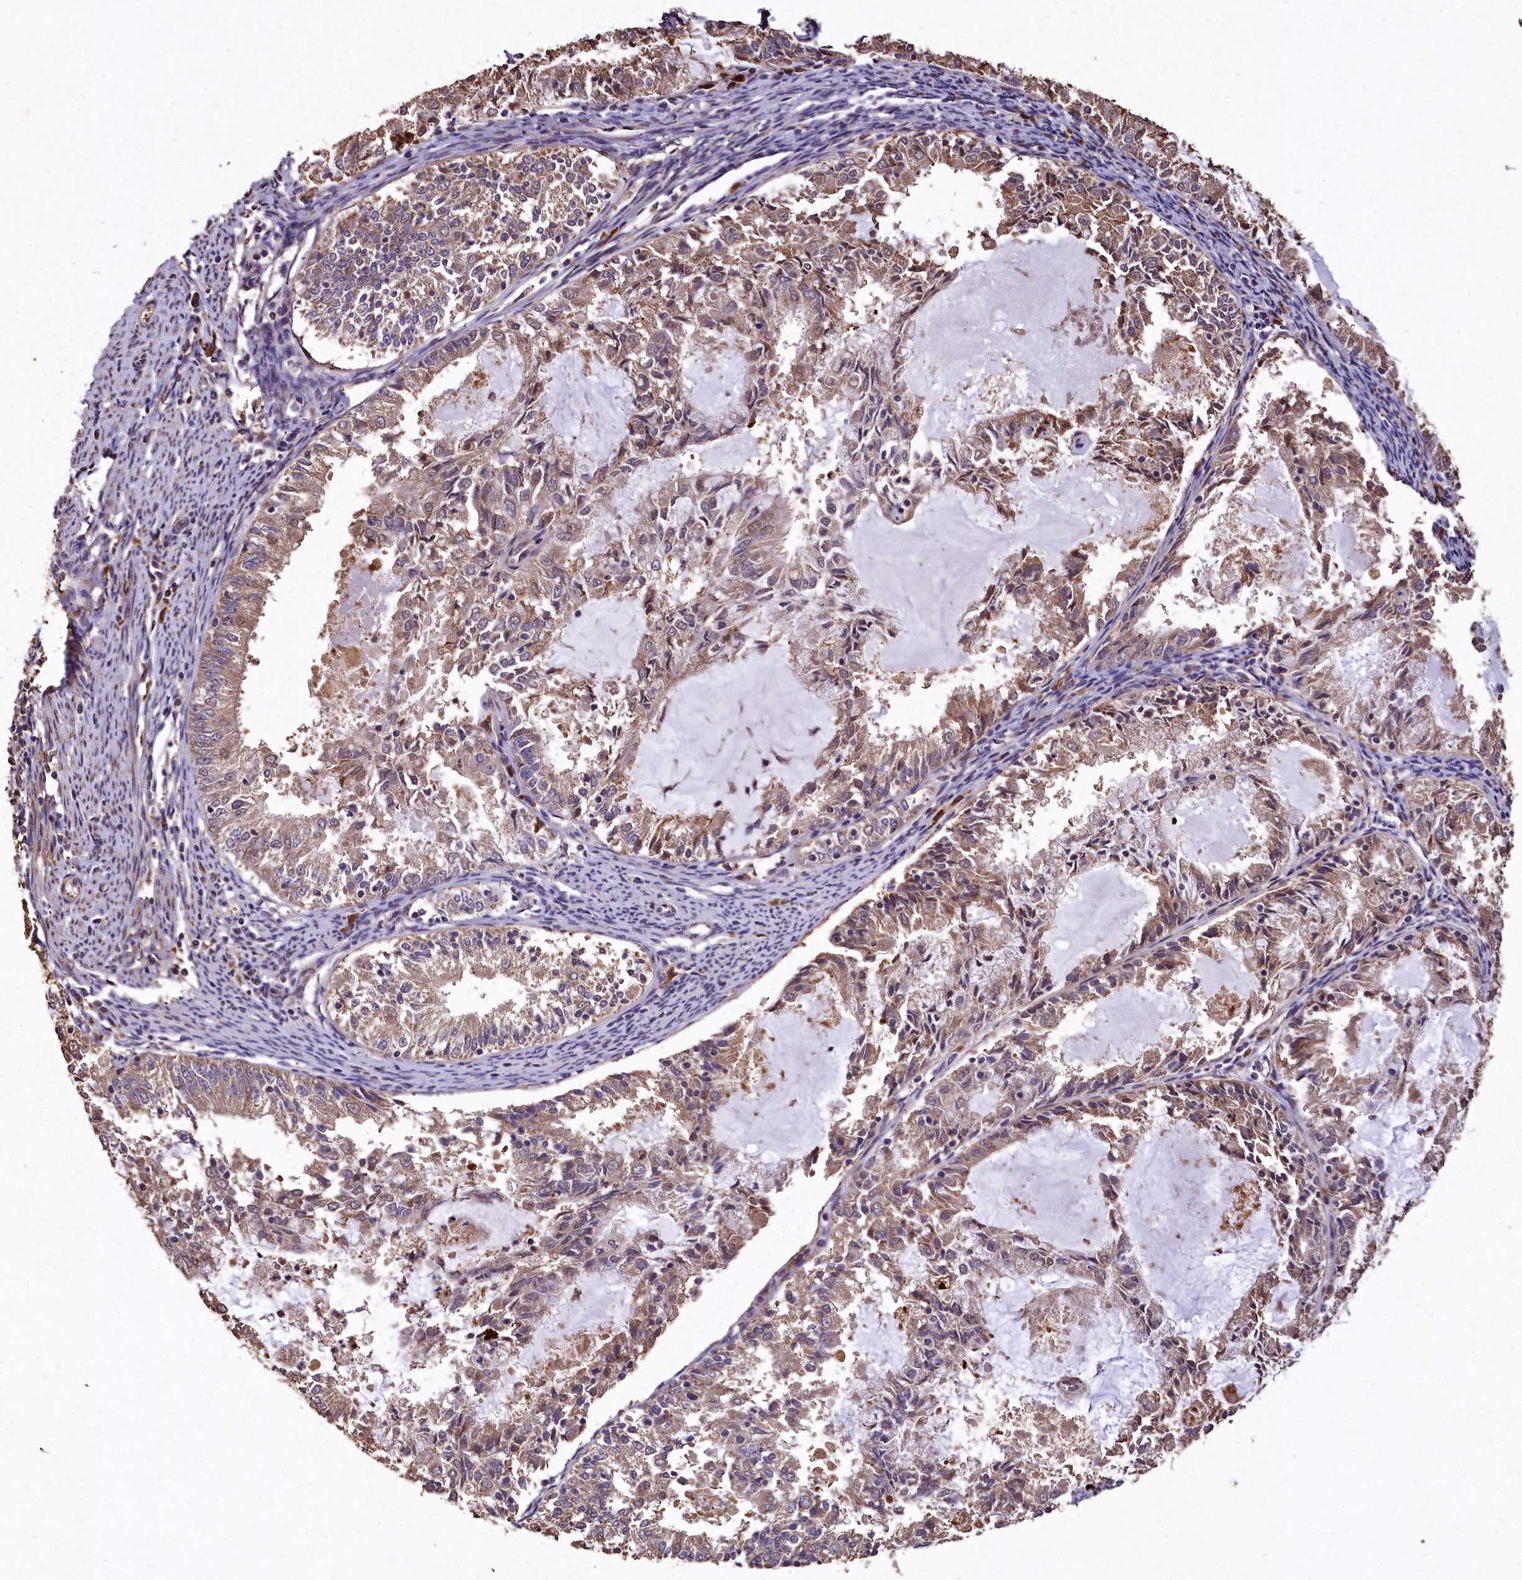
{"staining": {"intensity": "moderate", "quantity": ">75%", "location": "cytoplasmic/membranous"}, "tissue": "endometrial cancer", "cell_type": "Tumor cells", "image_type": "cancer", "snomed": [{"axis": "morphology", "description": "Adenocarcinoma, NOS"}, {"axis": "topography", "description": "Endometrium"}], "caption": "IHC (DAB) staining of human adenocarcinoma (endometrial) shows moderate cytoplasmic/membranous protein staining in approximately >75% of tumor cells.", "gene": "LSM4", "patient": {"sex": "female", "age": 57}}